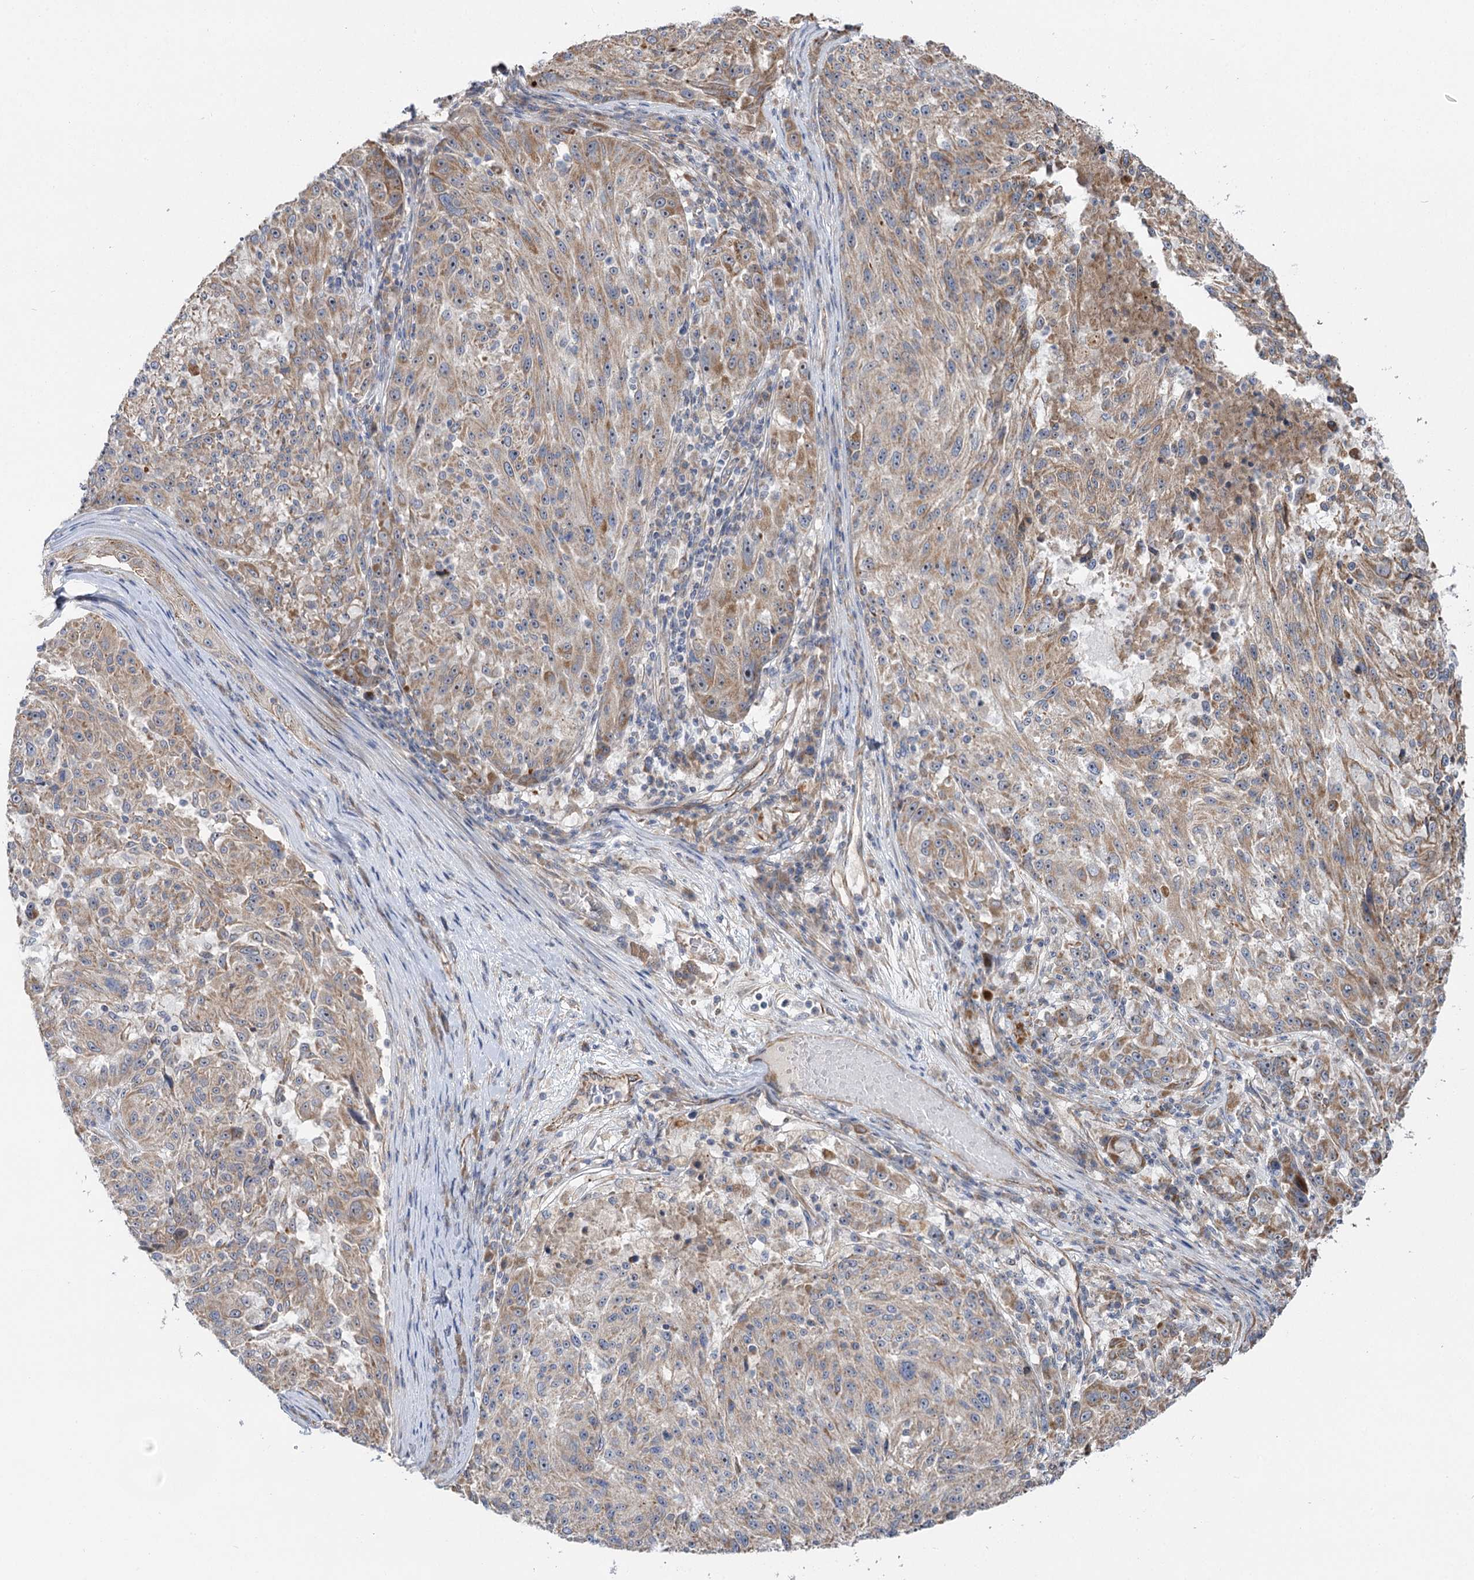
{"staining": {"intensity": "weak", "quantity": ">75%", "location": "cytoplasmic/membranous"}, "tissue": "melanoma", "cell_type": "Tumor cells", "image_type": "cancer", "snomed": [{"axis": "morphology", "description": "Malignant melanoma, NOS"}, {"axis": "topography", "description": "Skin"}], "caption": "Protein expression analysis of melanoma shows weak cytoplasmic/membranous positivity in approximately >75% of tumor cells.", "gene": "KIAA0825", "patient": {"sex": "male", "age": 53}}